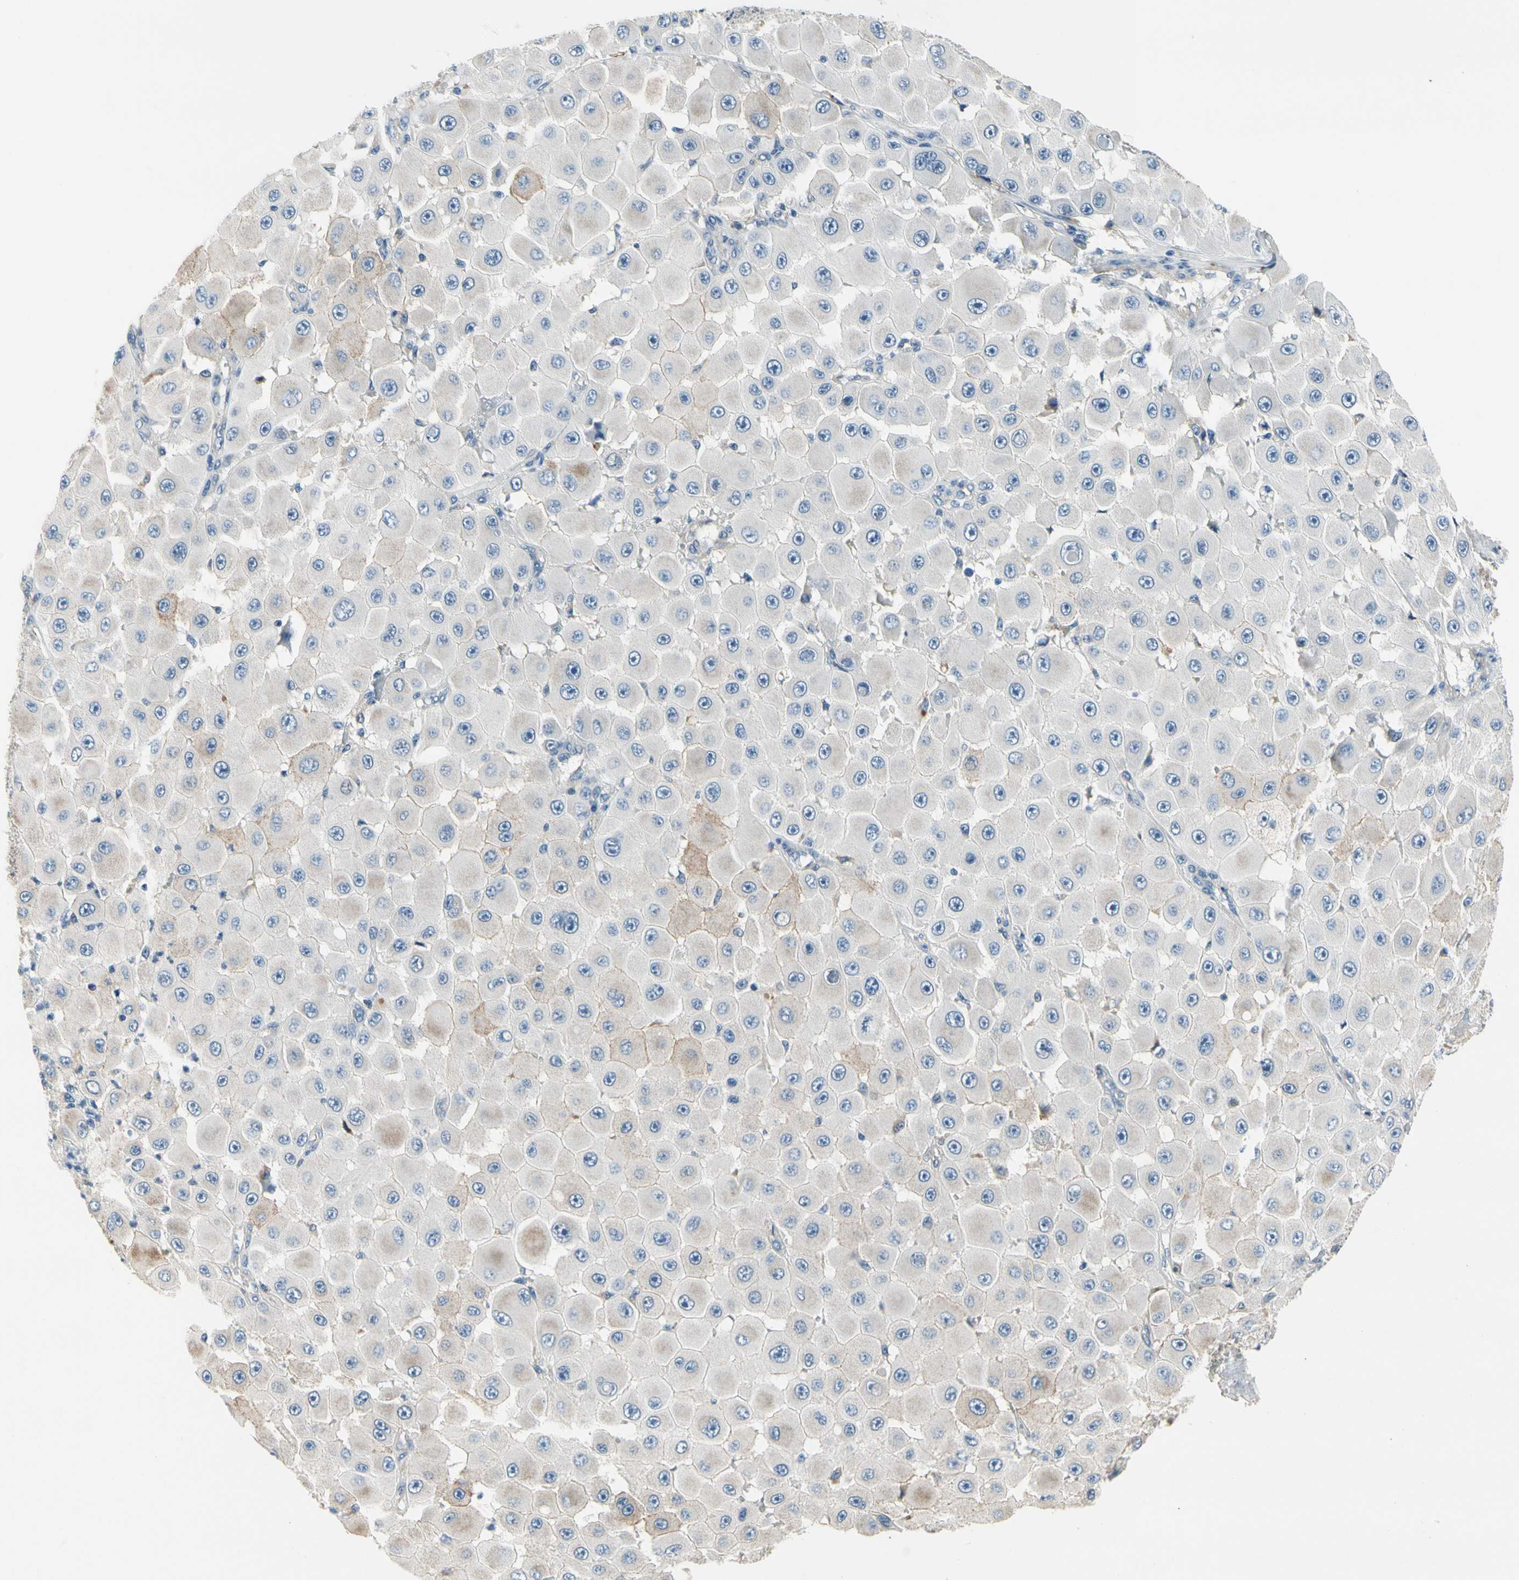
{"staining": {"intensity": "weak", "quantity": "<25%", "location": "cytoplasmic/membranous"}, "tissue": "melanoma", "cell_type": "Tumor cells", "image_type": "cancer", "snomed": [{"axis": "morphology", "description": "Malignant melanoma, NOS"}, {"axis": "topography", "description": "Skin"}], "caption": "An IHC photomicrograph of malignant melanoma is shown. There is no staining in tumor cells of malignant melanoma.", "gene": "LGR6", "patient": {"sex": "female", "age": 81}}